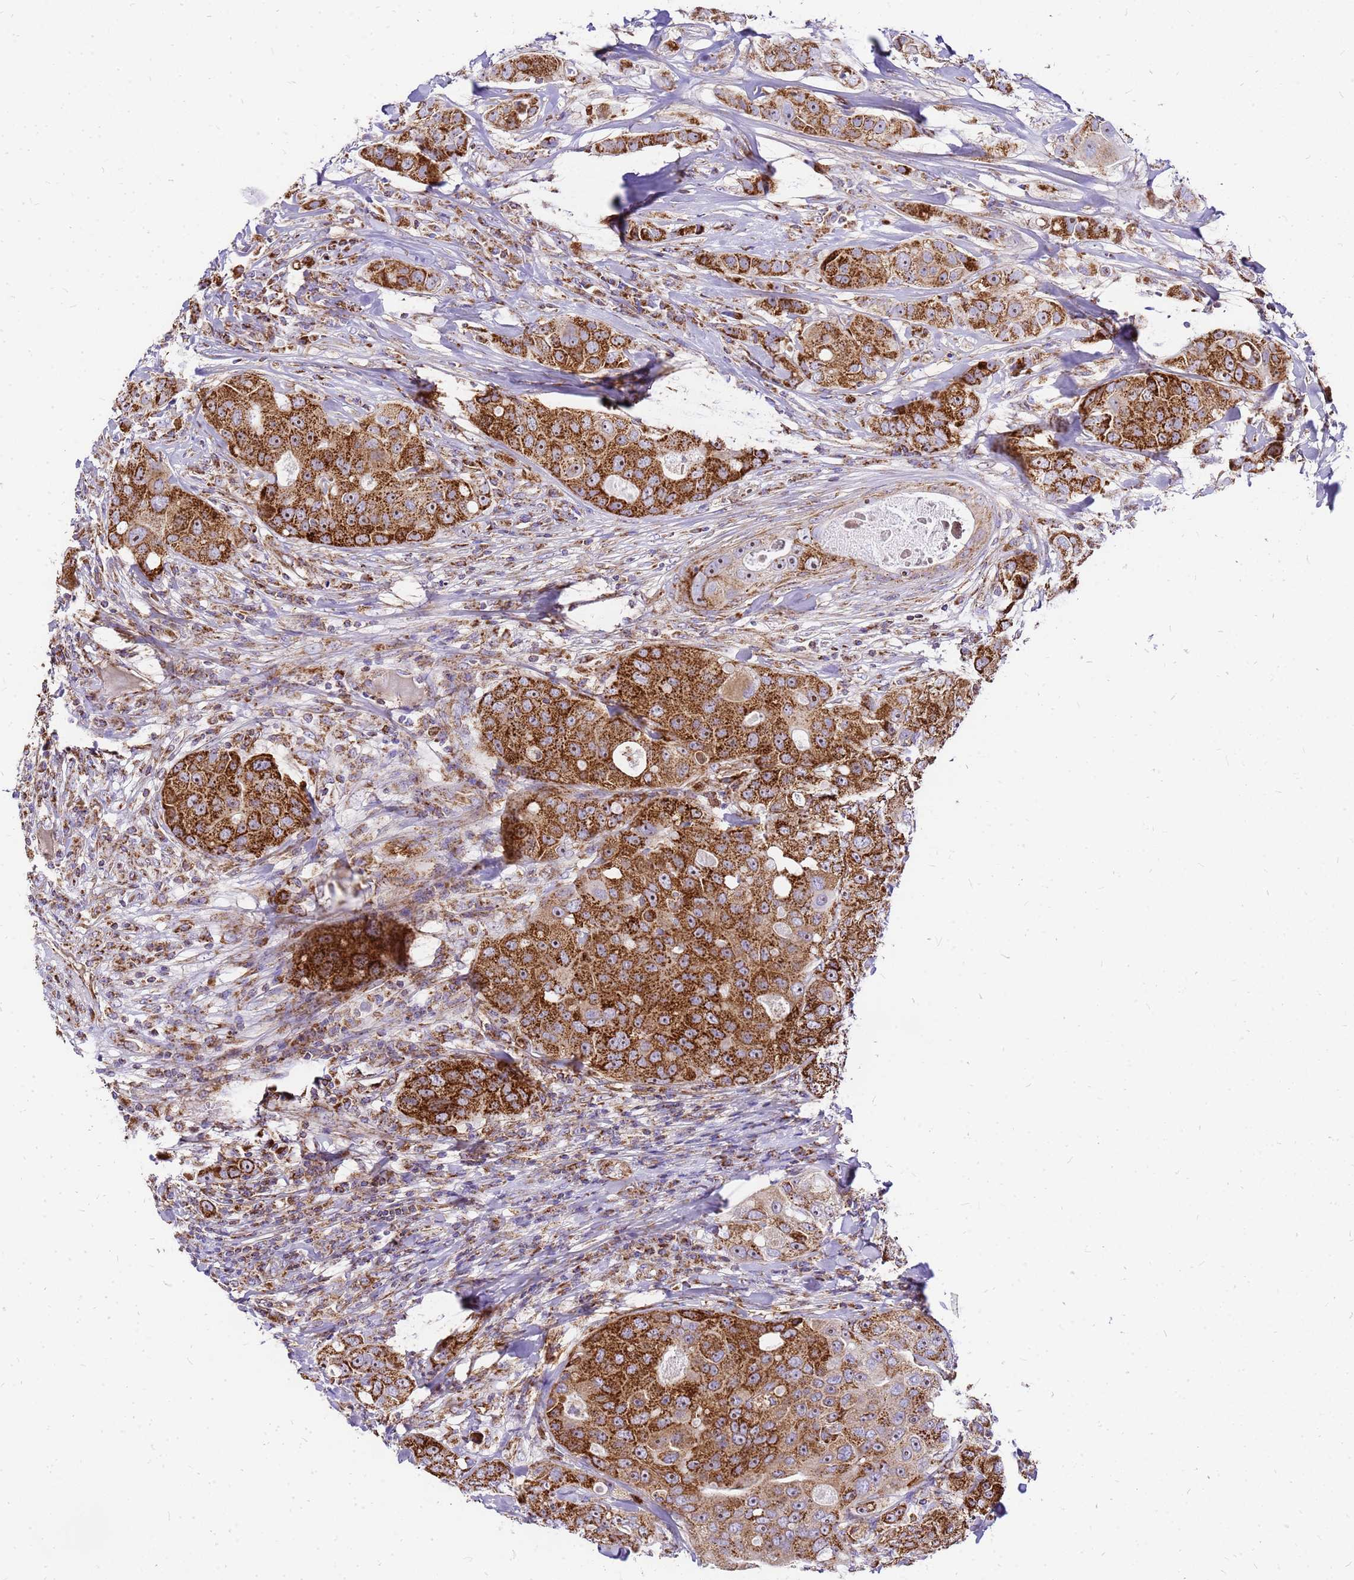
{"staining": {"intensity": "strong", "quantity": ">75%", "location": "cytoplasmic/membranous"}, "tissue": "breast cancer", "cell_type": "Tumor cells", "image_type": "cancer", "snomed": [{"axis": "morphology", "description": "Duct carcinoma"}, {"axis": "topography", "description": "Breast"}], "caption": "This photomicrograph demonstrates IHC staining of human breast invasive ductal carcinoma, with high strong cytoplasmic/membranous expression in approximately >75% of tumor cells.", "gene": "MRPS26", "patient": {"sex": "female", "age": 43}}